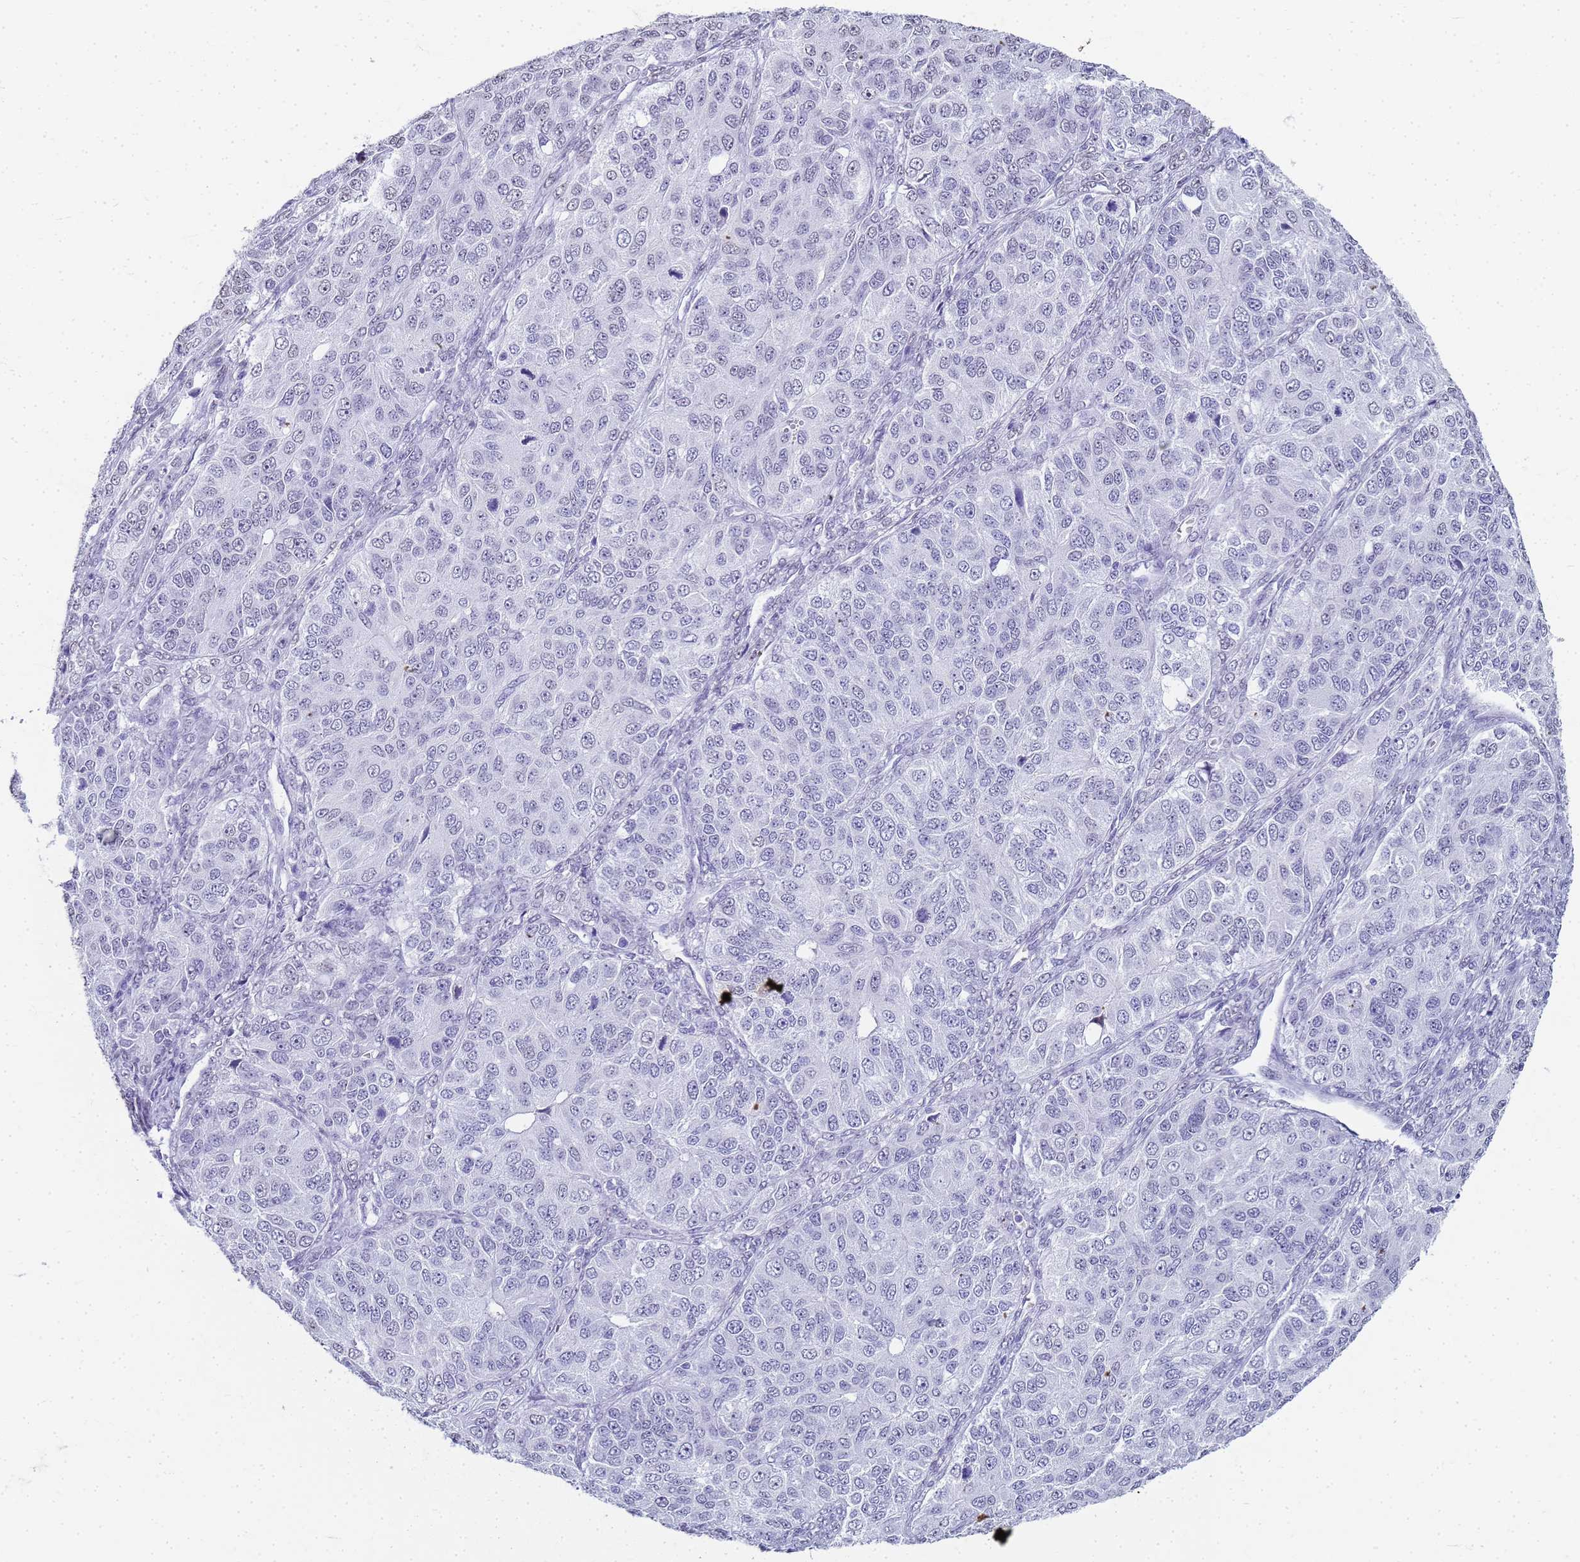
{"staining": {"intensity": "negative", "quantity": "none", "location": "none"}, "tissue": "ovarian cancer", "cell_type": "Tumor cells", "image_type": "cancer", "snomed": [{"axis": "morphology", "description": "Carcinoma, endometroid"}, {"axis": "topography", "description": "Ovary"}], "caption": "The micrograph demonstrates no significant expression in tumor cells of ovarian cancer.", "gene": "SLC7A9", "patient": {"sex": "female", "age": 51}}